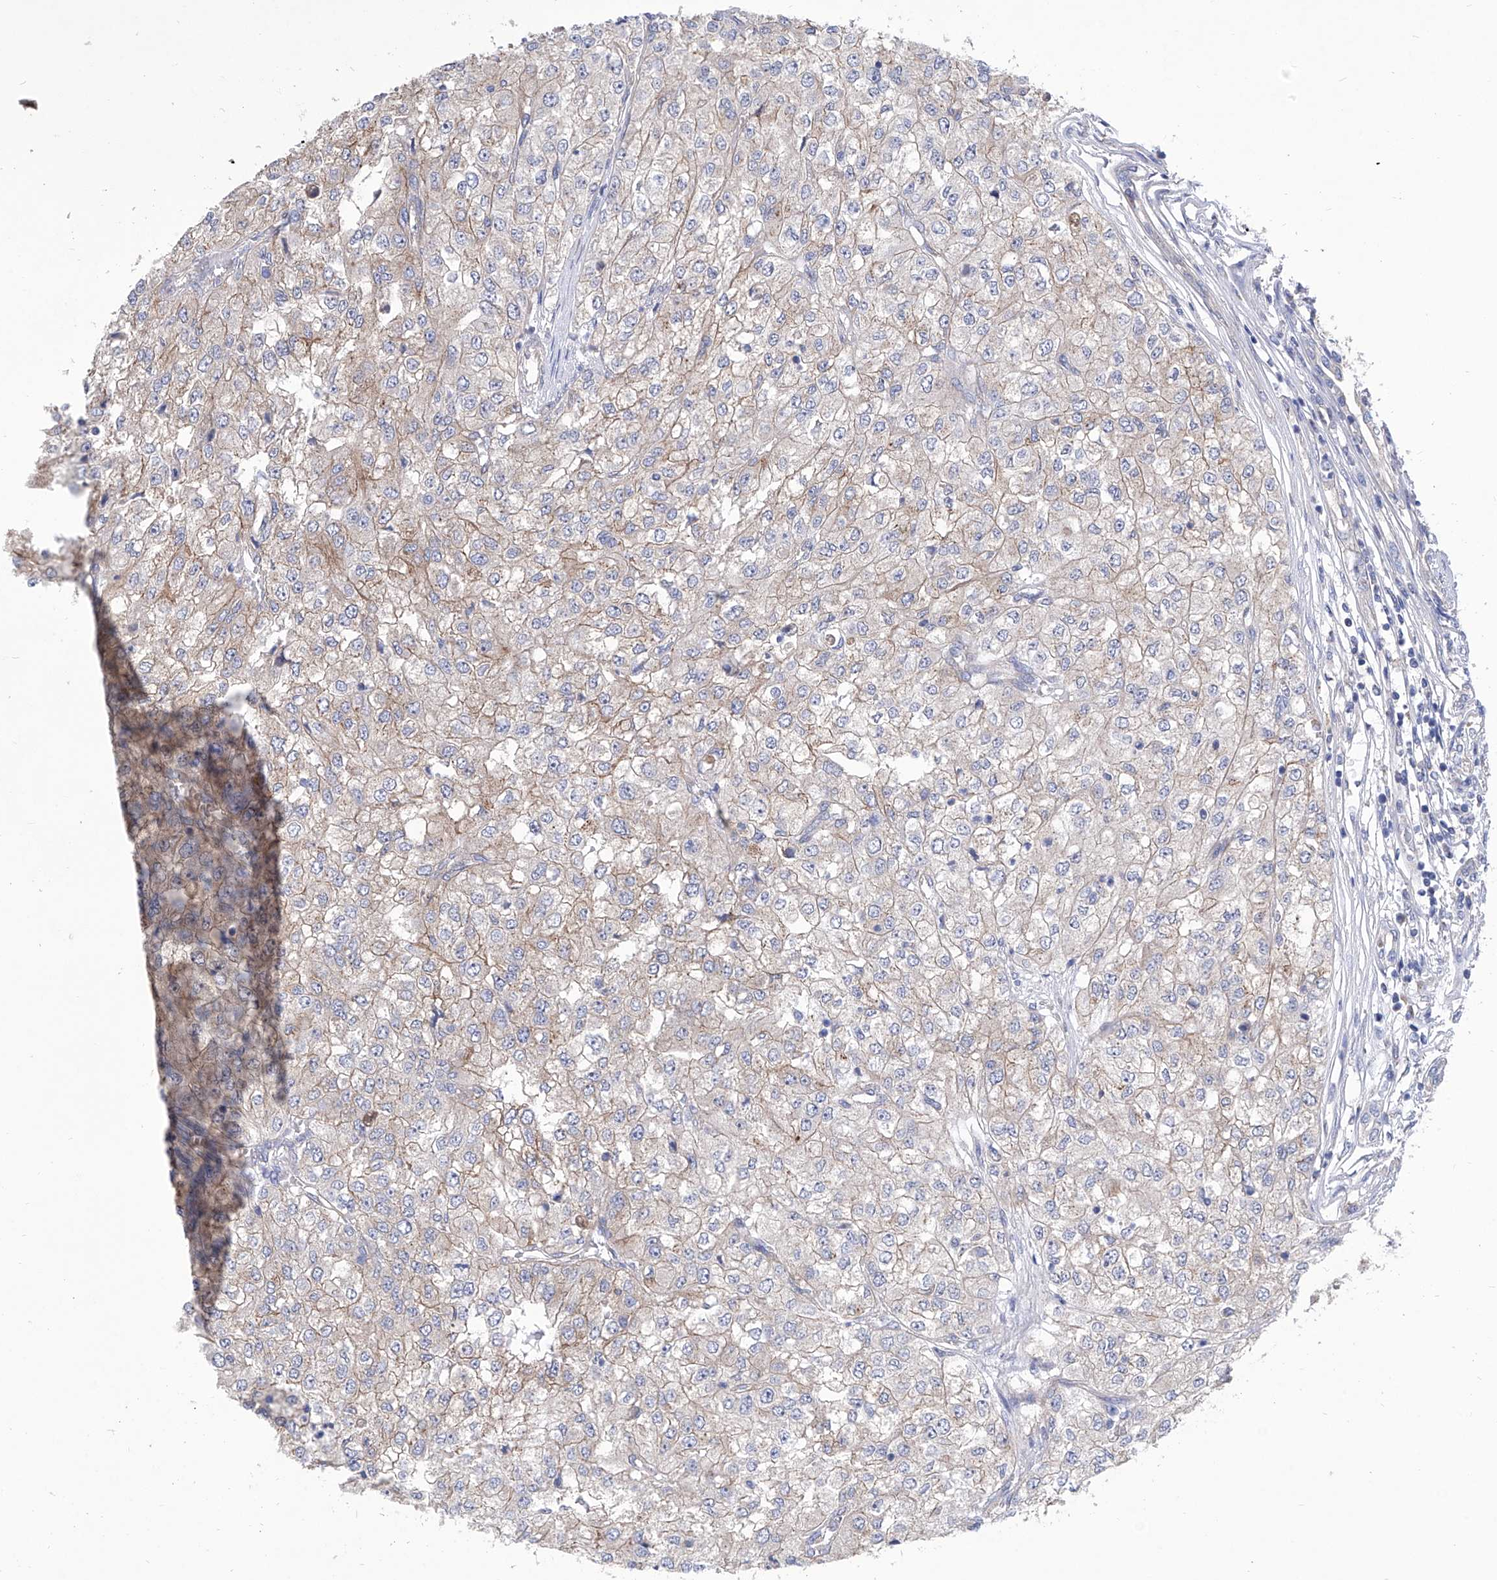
{"staining": {"intensity": "weak", "quantity": "25%-75%", "location": "cytoplasmic/membranous"}, "tissue": "renal cancer", "cell_type": "Tumor cells", "image_type": "cancer", "snomed": [{"axis": "morphology", "description": "Adenocarcinoma, NOS"}, {"axis": "topography", "description": "Kidney"}], "caption": "Renal cancer (adenocarcinoma) stained for a protein (brown) shows weak cytoplasmic/membranous positive staining in about 25%-75% of tumor cells.", "gene": "TJAP1", "patient": {"sex": "female", "age": 54}}